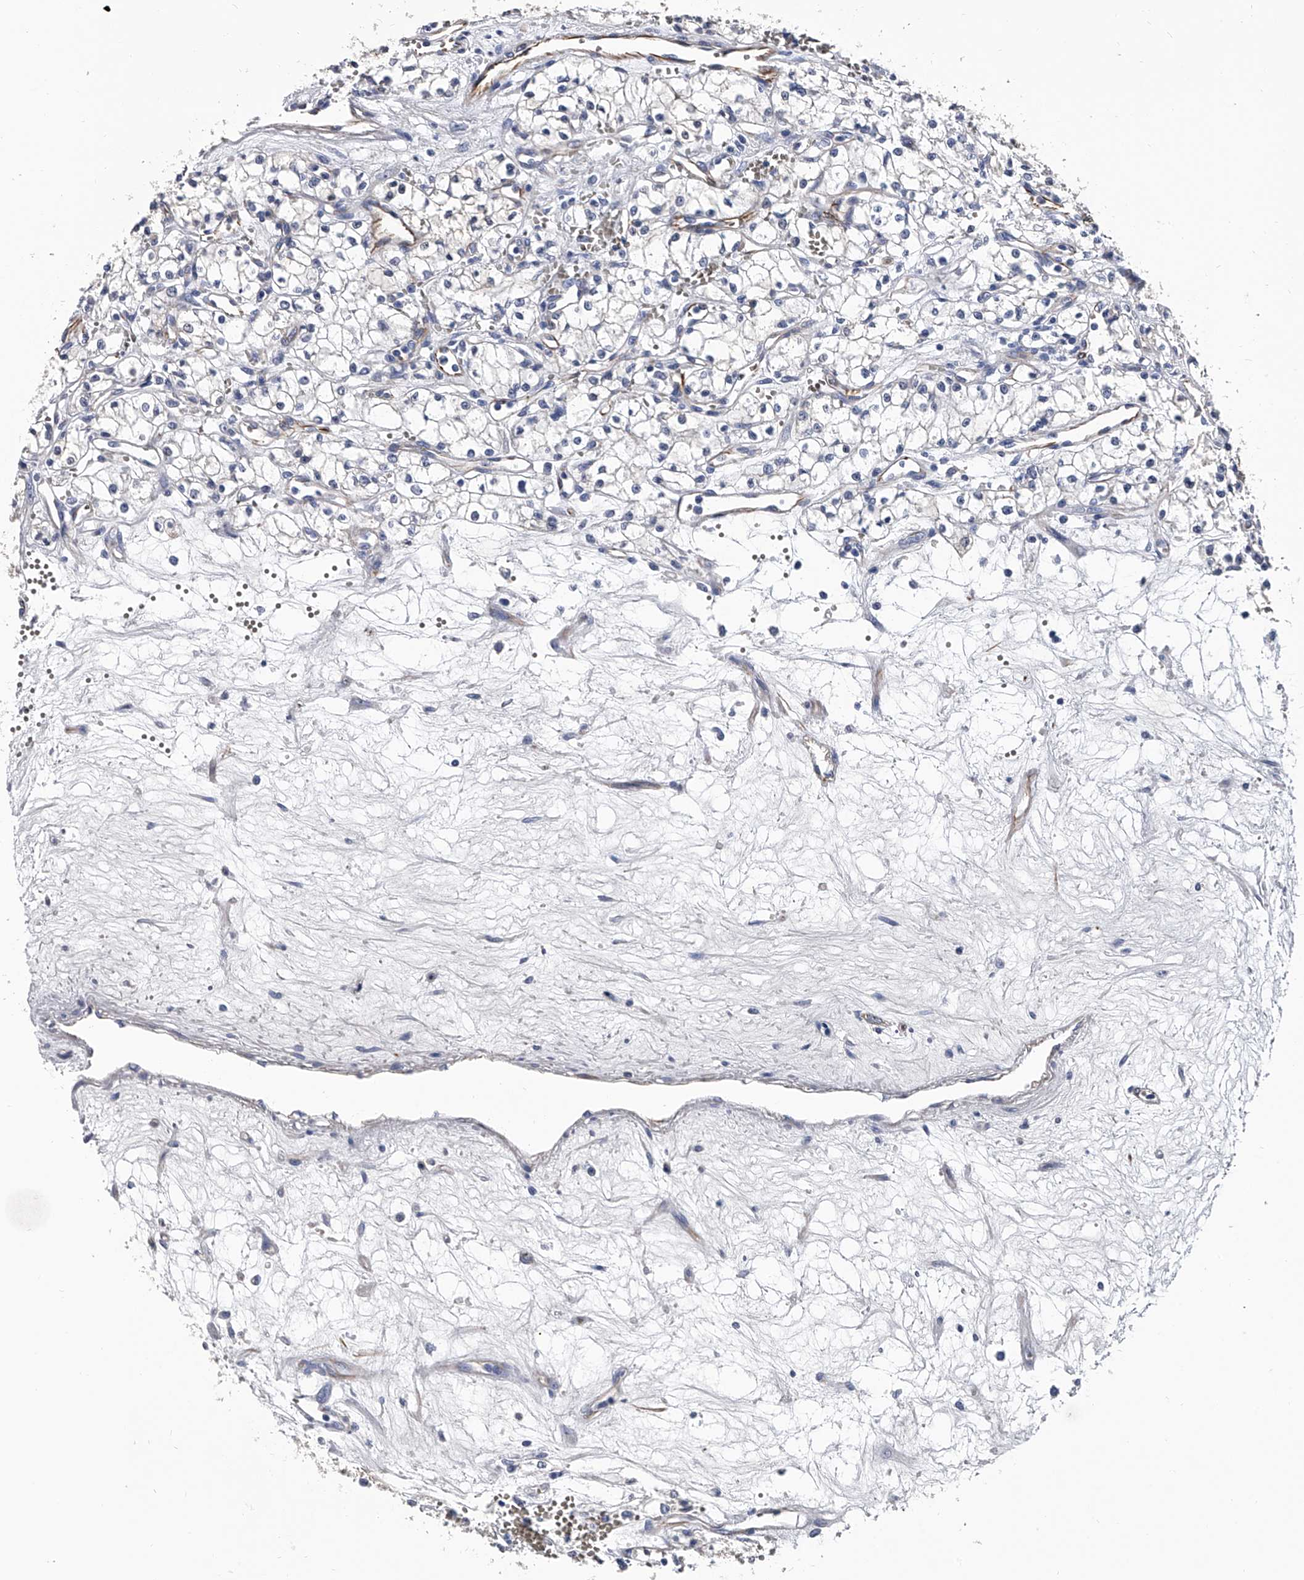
{"staining": {"intensity": "negative", "quantity": "none", "location": "none"}, "tissue": "renal cancer", "cell_type": "Tumor cells", "image_type": "cancer", "snomed": [{"axis": "morphology", "description": "Adenocarcinoma, NOS"}, {"axis": "topography", "description": "Kidney"}], "caption": "Protein analysis of adenocarcinoma (renal) demonstrates no significant staining in tumor cells. (Brightfield microscopy of DAB (3,3'-diaminobenzidine) IHC at high magnification).", "gene": "EFCAB7", "patient": {"sex": "male", "age": 59}}